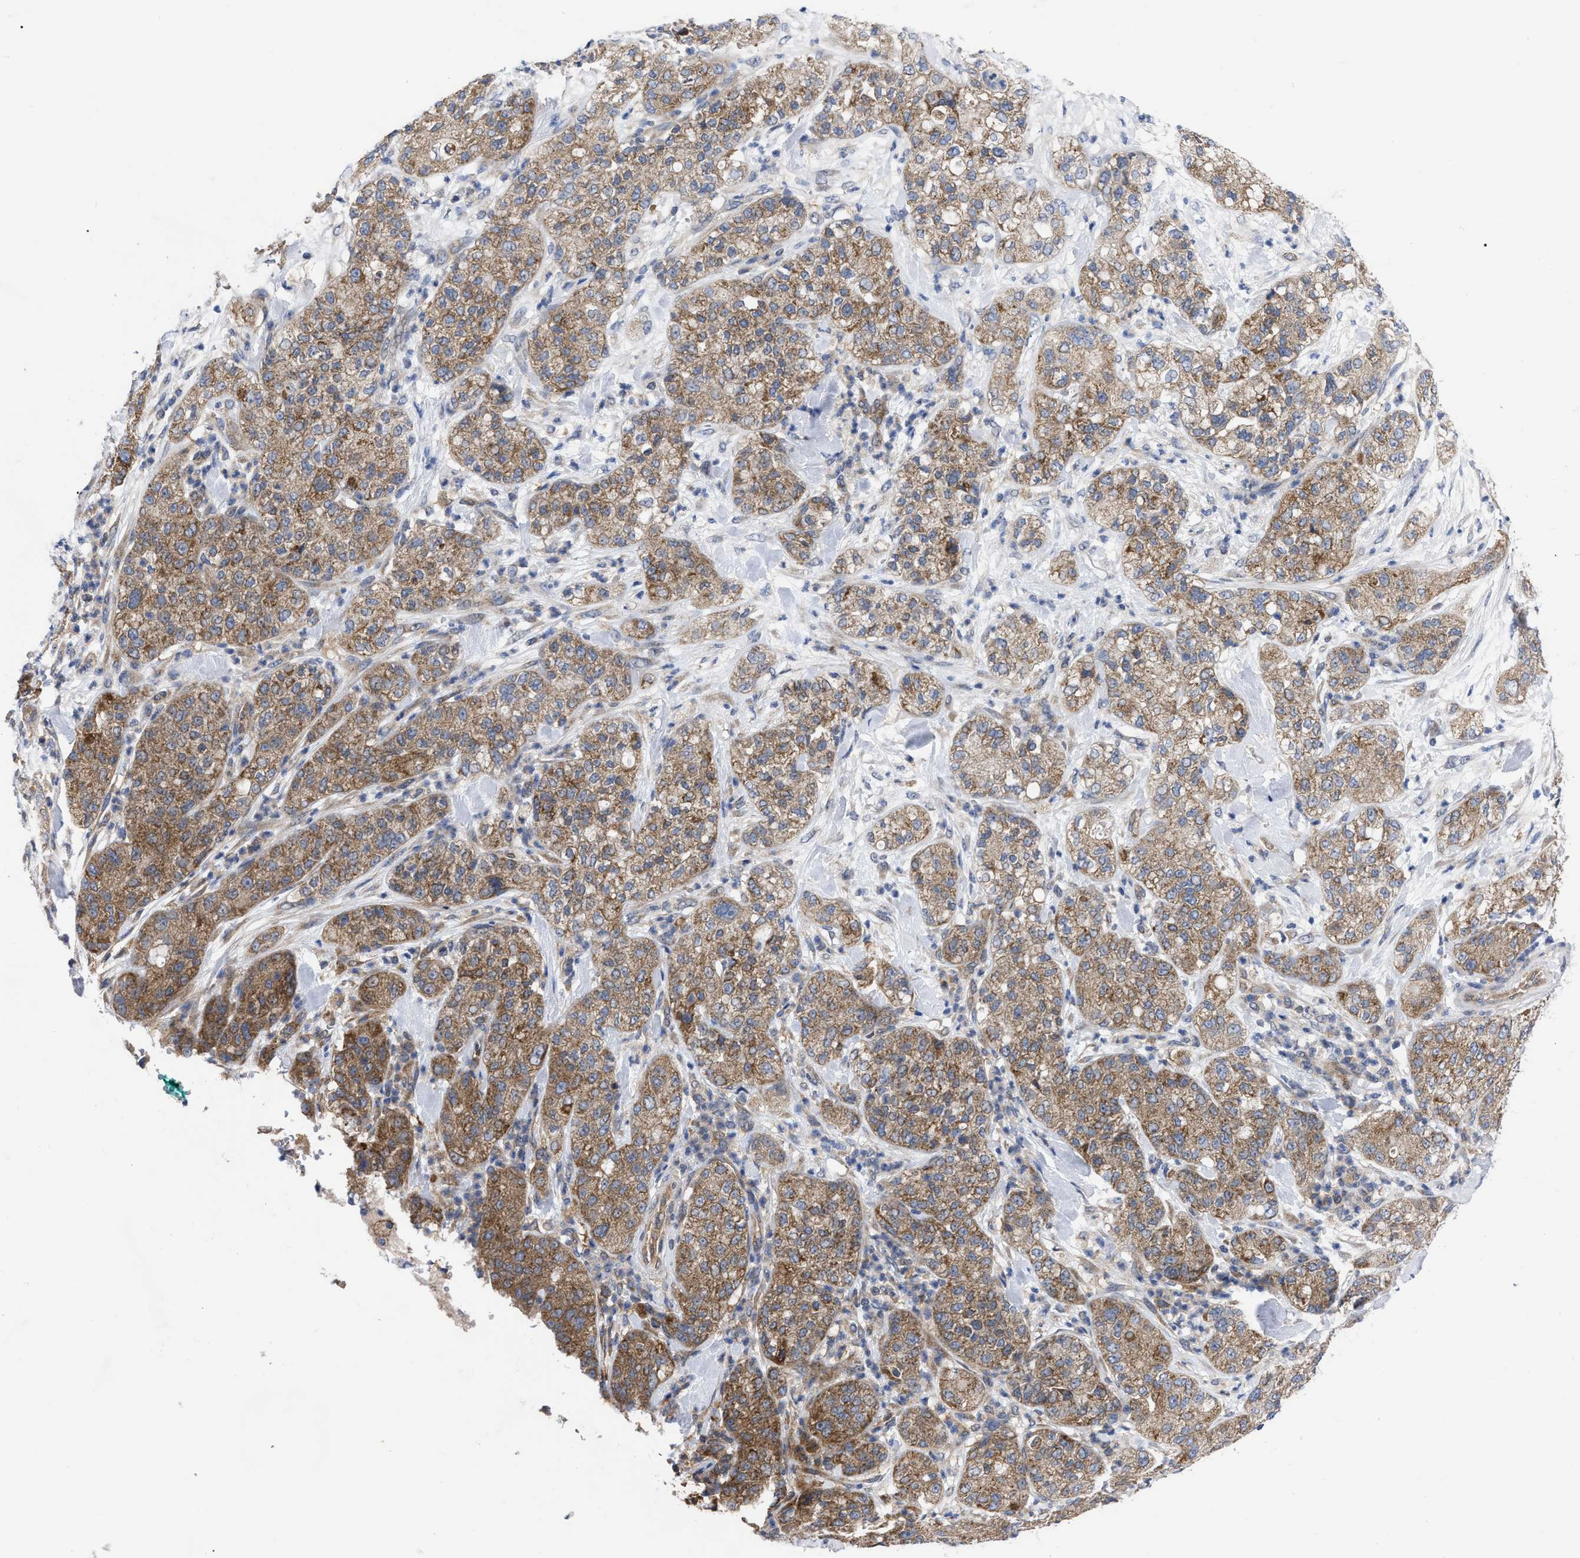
{"staining": {"intensity": "moderate", "quantity": ">75%", "location": "cytoplasmic/membranous"}, "tissue": "pancreatic cancer", "cell_type": "Tumor cells", "image_type": "cancer", "snomed": [{"axis": "morphology", "description": "Adenocarcinoma, NOS"}, {"axis": "topography", "description": "Pancreas"}], "caption": "Human pancreatic cancer (adenocarcinoma) stained with a protein marker shows moderate staining in tumor cells.", "gene": "TCP1", "patient": {"sex": "female", "age": 78}}